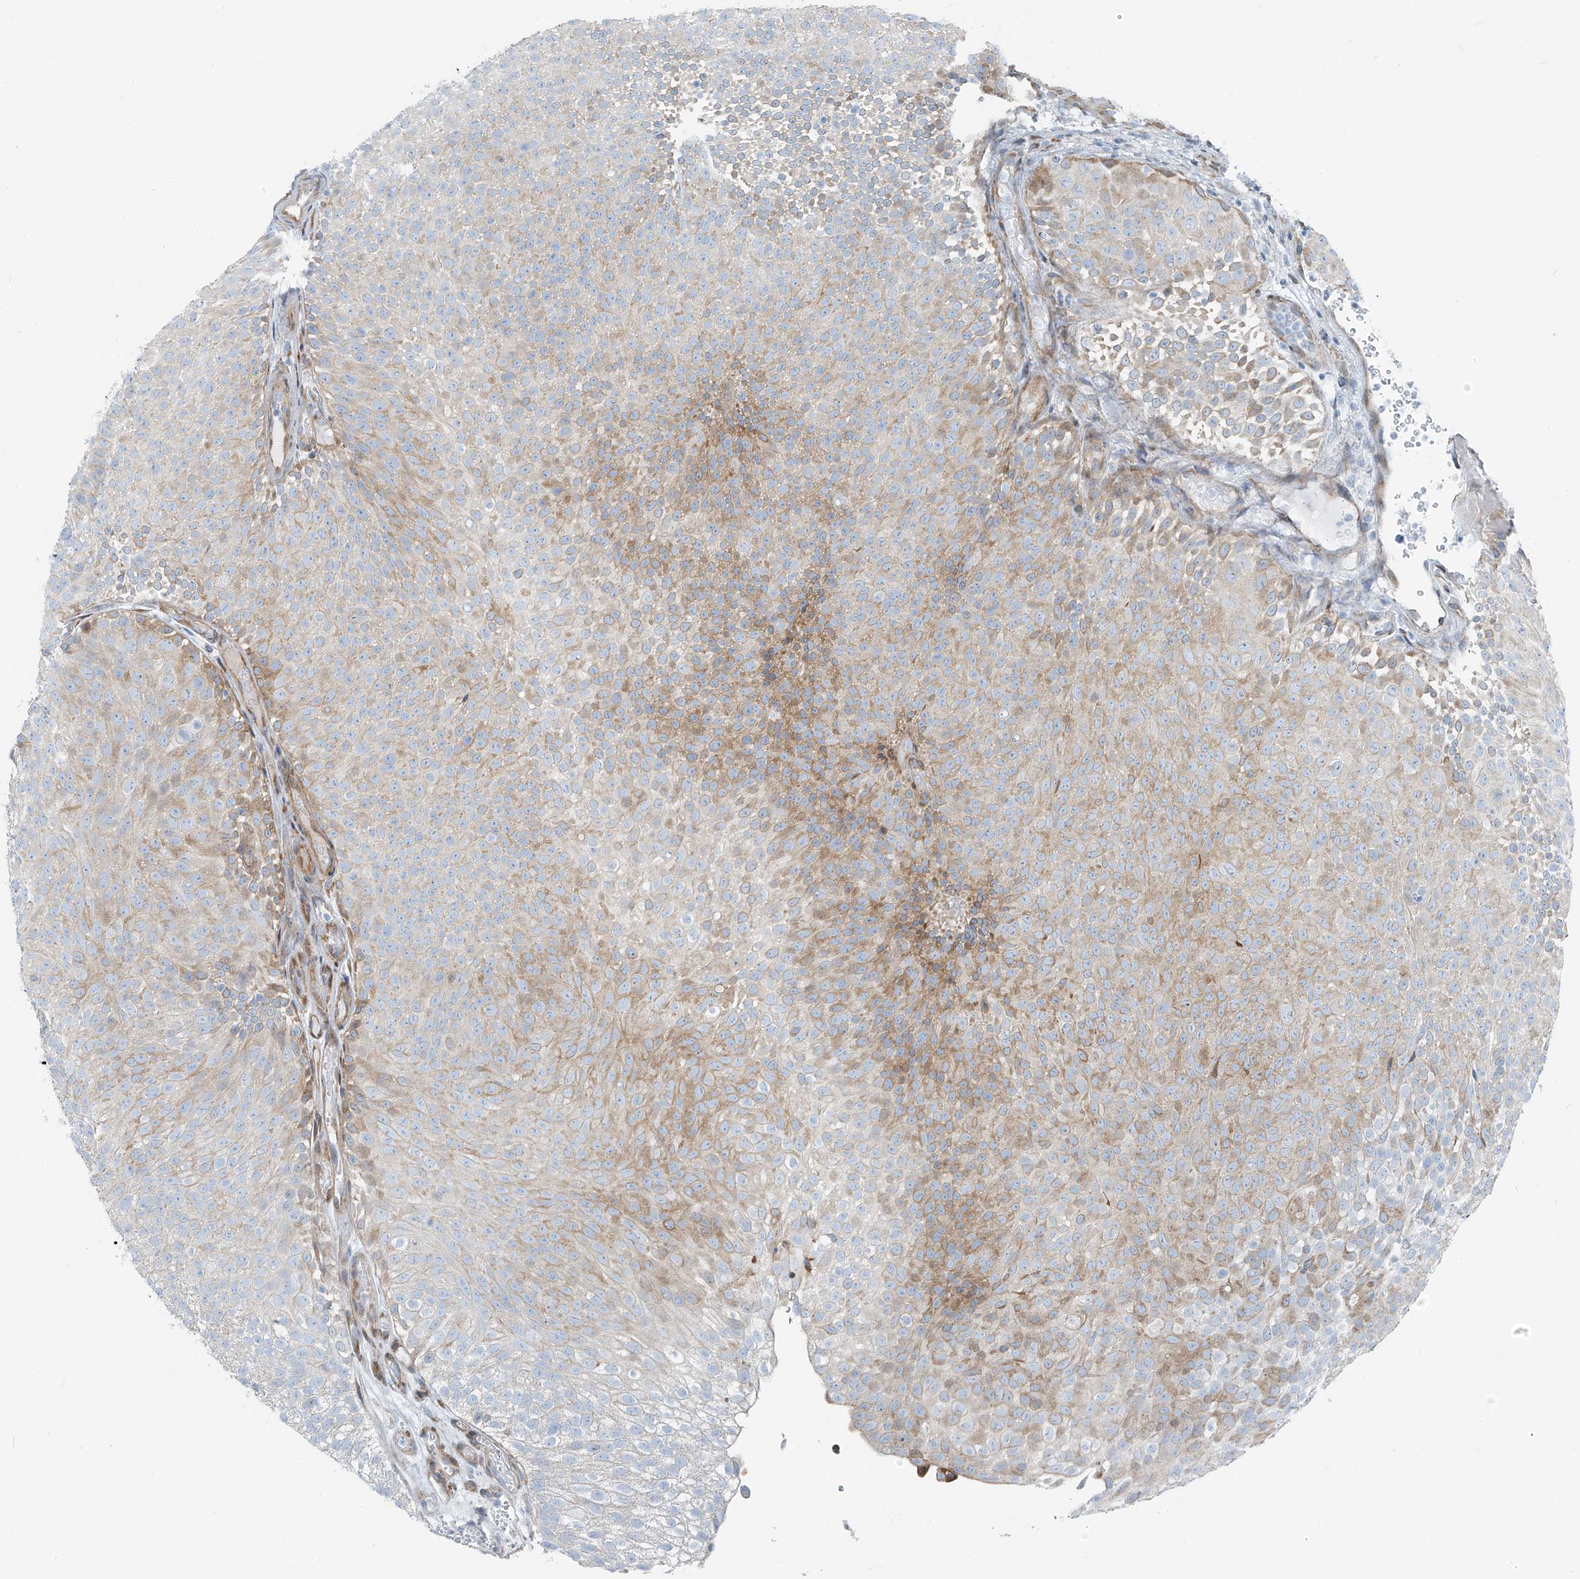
{"staining": {"intensity": "moderate", "quantity": "<25%", "location": "cytoplasmic/membranous"}, "tissue": "urothelial cancer", "cell_type": "Tumor cells", "image_type": "cancer", "snomed": [{"axis": "morphology", "description": "Urothelial carcinoma, Low grade"}, {"axis": "topography", "description": "Urinary bladder"}], "caption": "Moderate cytoplasmic/membranous protein expression is present in approximately <25% of tumor cells in urothelial cancer.", "gene": "HIC2", "patient": {"sex": "male", "age": 78}}